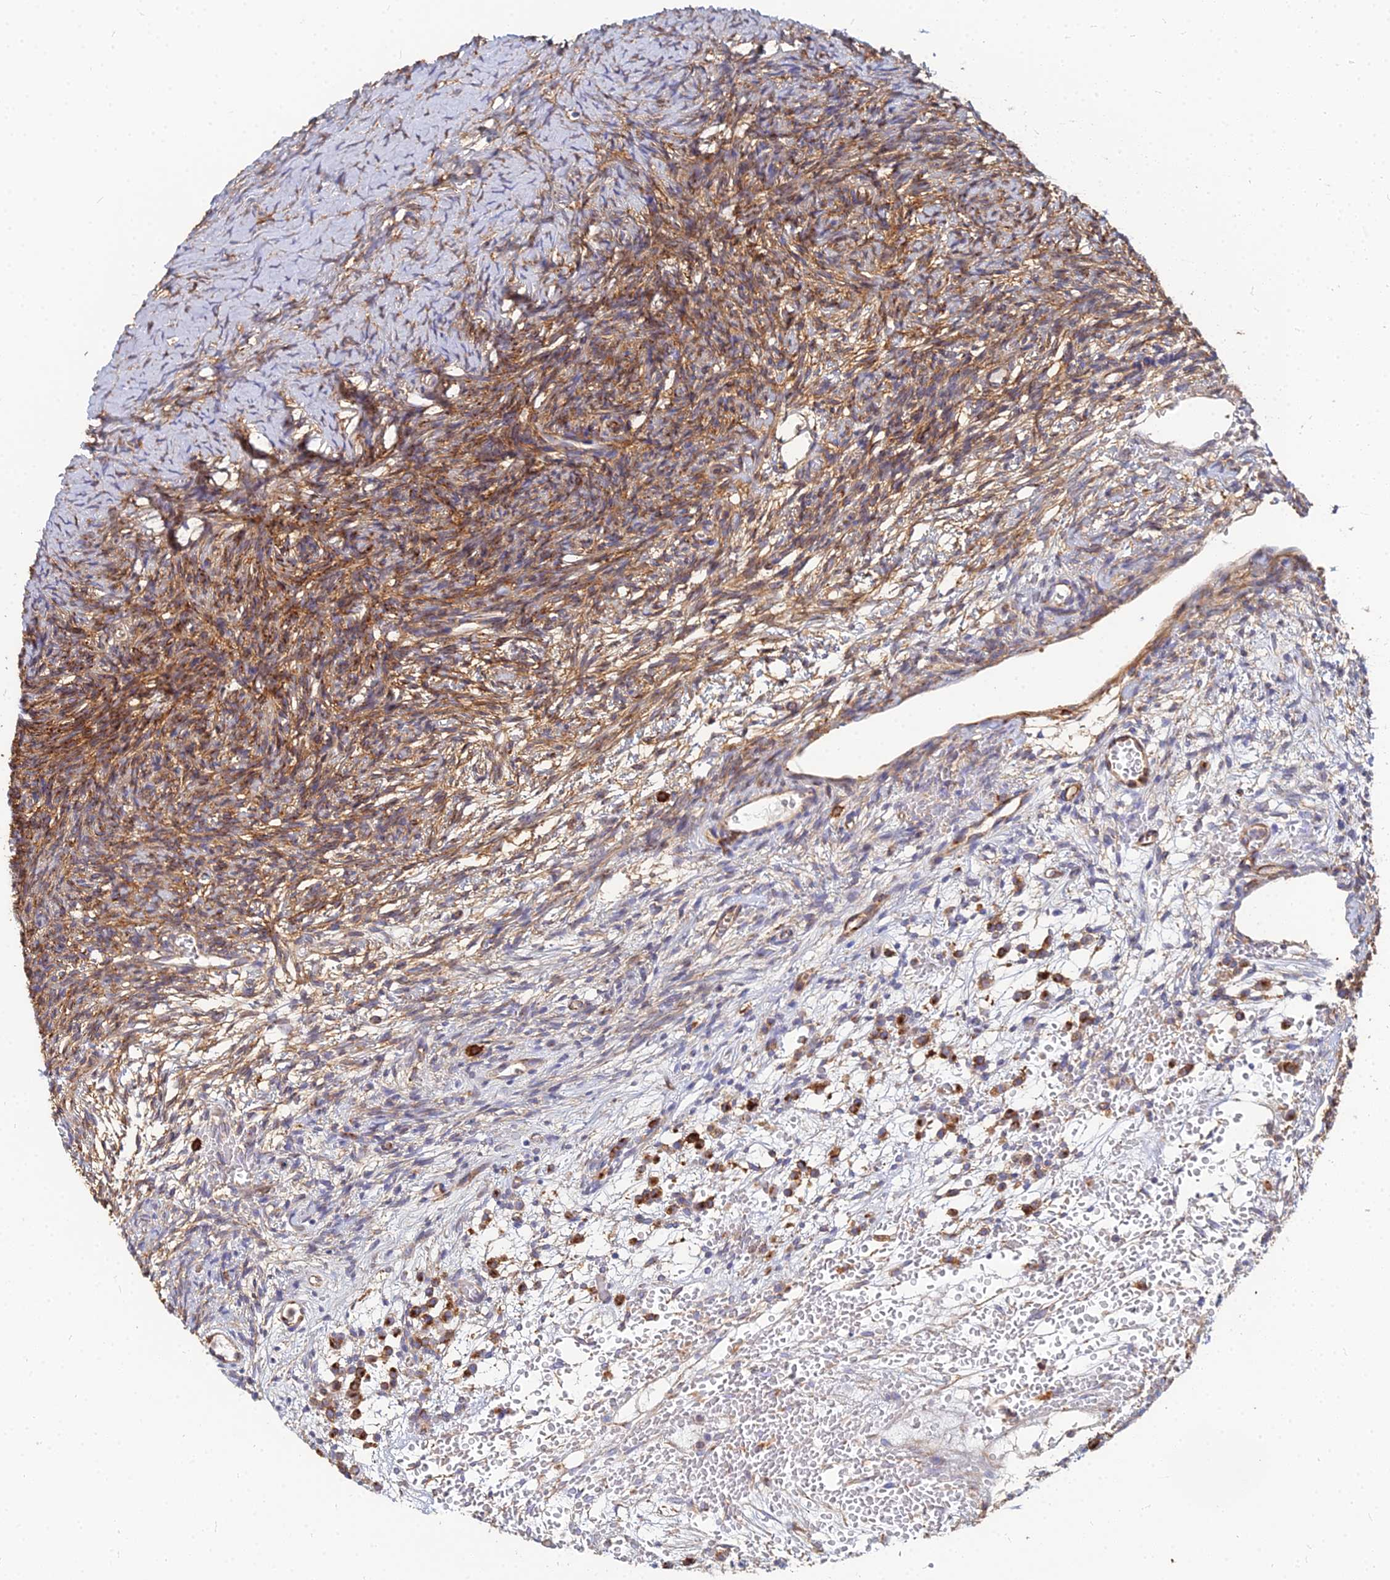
{"staining": {"intensity": "moderate", "quantity": ">75%", "location": "cytoplasmic/membranous"}, "tissue": "ovary", "cell_type": "Follicle cells", "image_type": "normal", "snomed": [{"axis": "morphology", "description": "Normal tissue, NOS"}, {"axis": "topography", "description": "Ovary"}], "caption": "Ovary stained with DAB immunohistochemistry demonstrates medium levels of moderate cytoplasmic/membranous positivity in about >75% of follicle cells. The protein of interest is stained brown, and the nuclei are stained in blue (DAB (3,3'-diaminobenzidine) IHC with brightfield microscopy, high magnification).", "gene": "VAT1", "patient": {"sex": "female", "age": 39}}